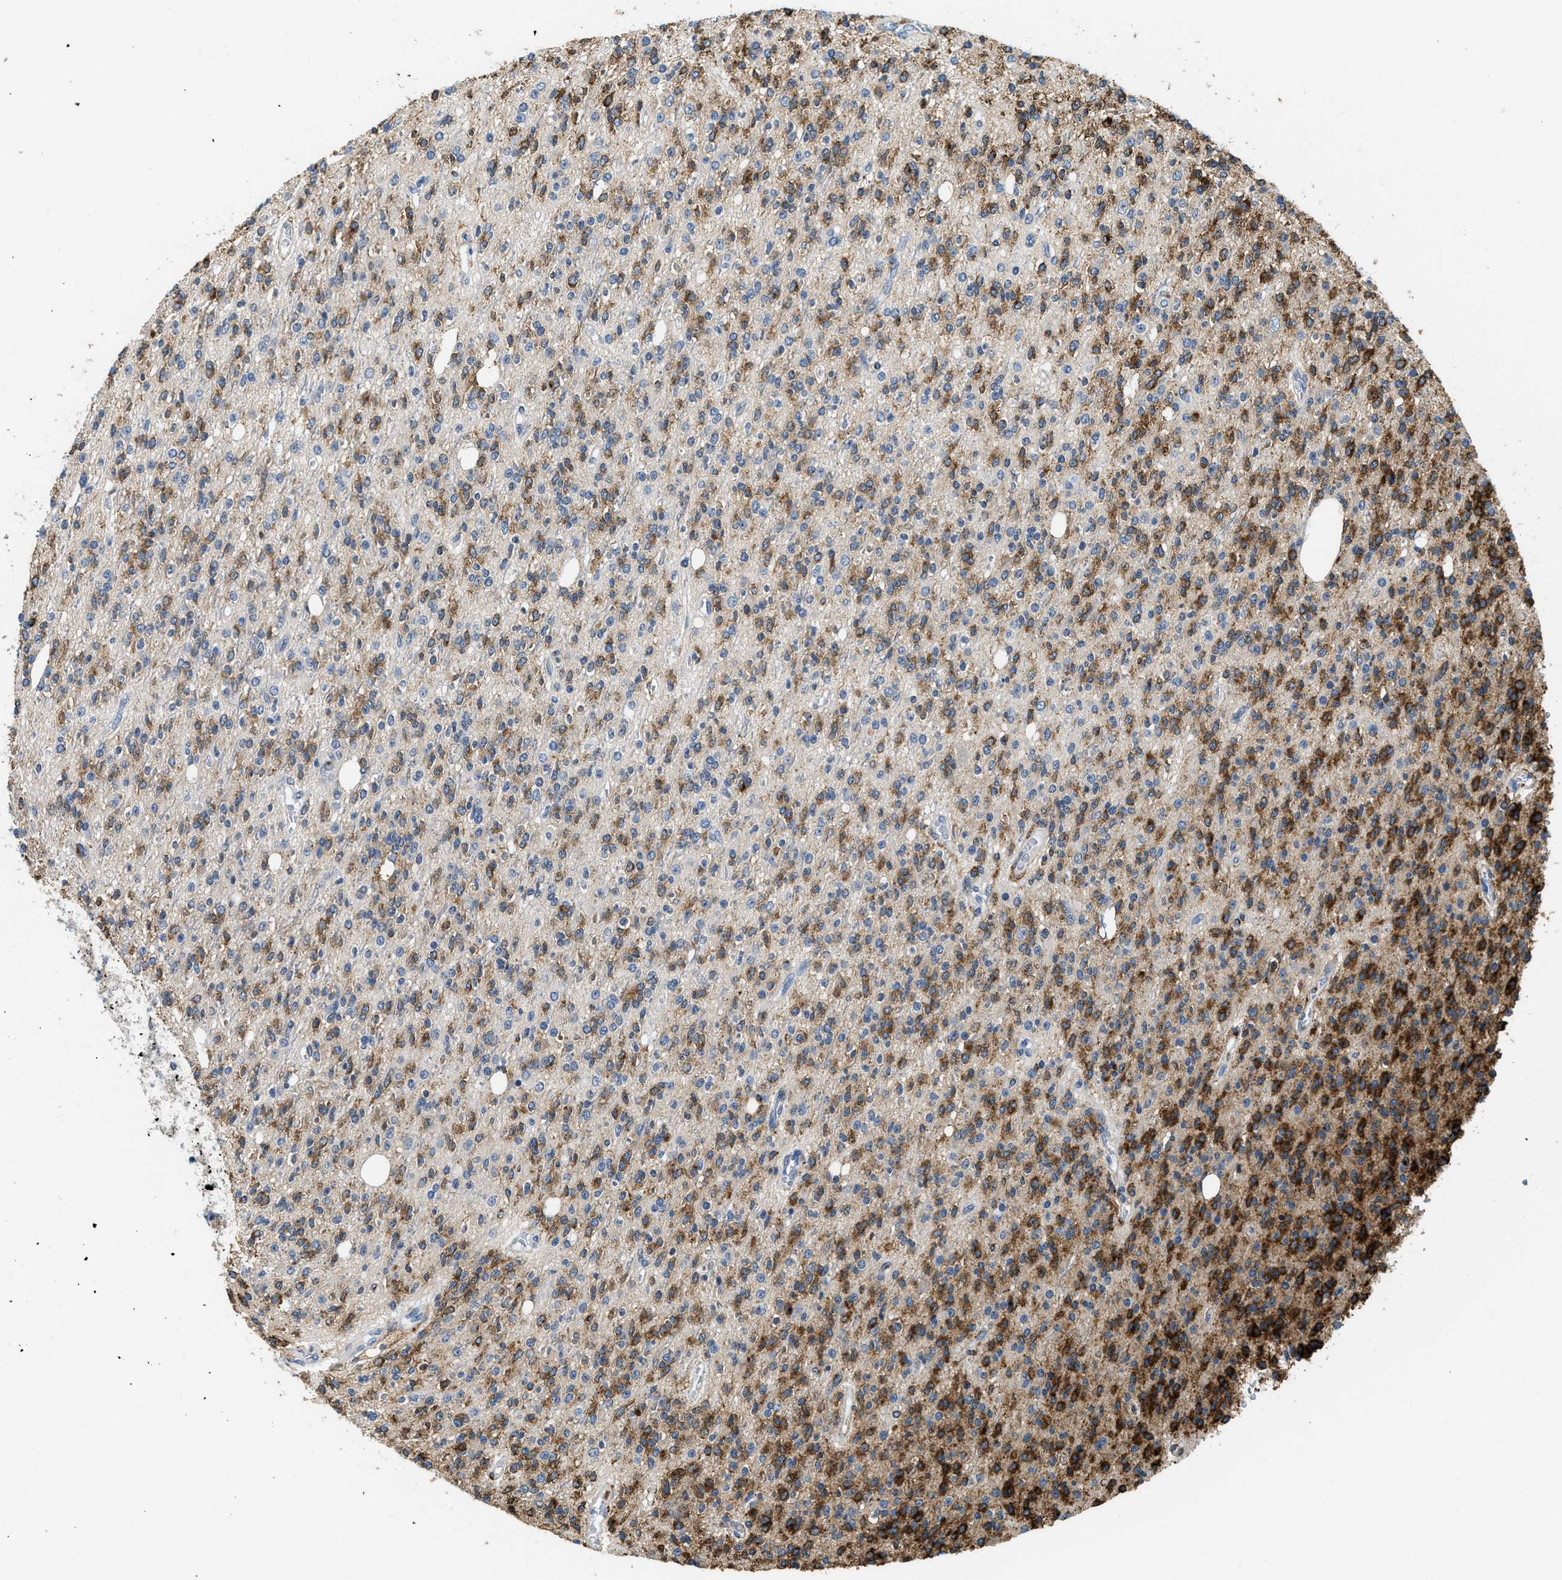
{"staining": {"intensity": "strong", "quantity": "25%-75%", "location": "cytoplasmic/membranous"}, "tissue": "glioma", "cell_type": "Tumor cells", "image_type": "cancer", "snomed": [{"axis": "morphology", "description": "Glioma, malignant, High grade"}, {"axis": "topography", "description": "Brain"}], "caption": "Immunohistochemistry (DAB) staining of human glioma demonstrates strong cytoplasmic/membranous protein positivity in approximately 25%-75% of tumor cells.", "gene": "LRP1", "patient": {"sex": "male", "age": 34}}